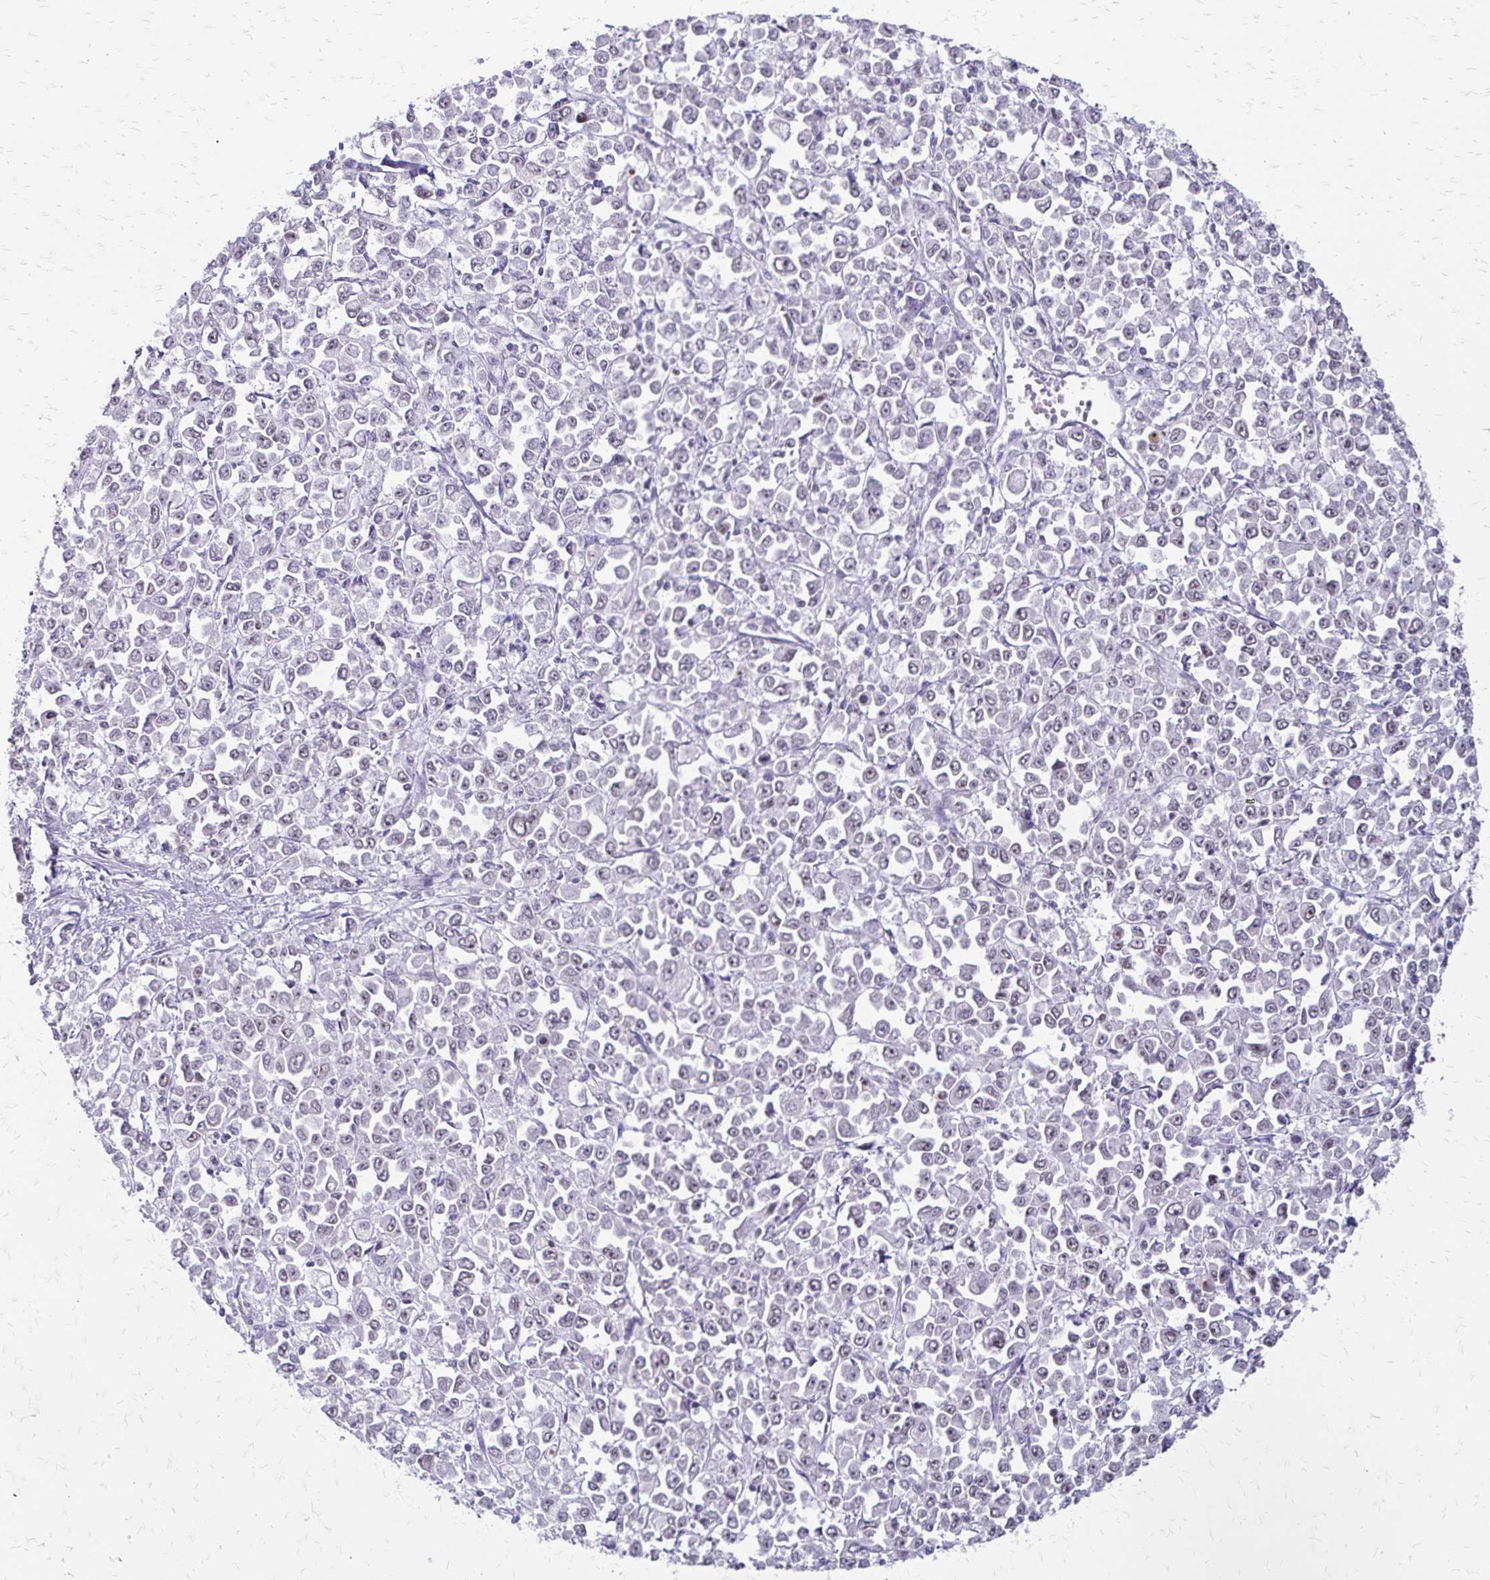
{"staining": {"intensity": "weak", "quantity": "<25%", "location": "nuclear"}, "tissue": "stomach cancer", "cell_type": "Tumor cells", "image_type": "cancer", "snomed": [{"axis": "morphology", "description": "Adenocarcinoma, NOS"}, {"axis": "topography", "description": "Stomach, upper"}], "caption": "Immunohistochemical staining of stomach cancer exhibits no significant staining in tumor cells.", "gene": "EED", "patient": {"sex": "male", "age": 70}}